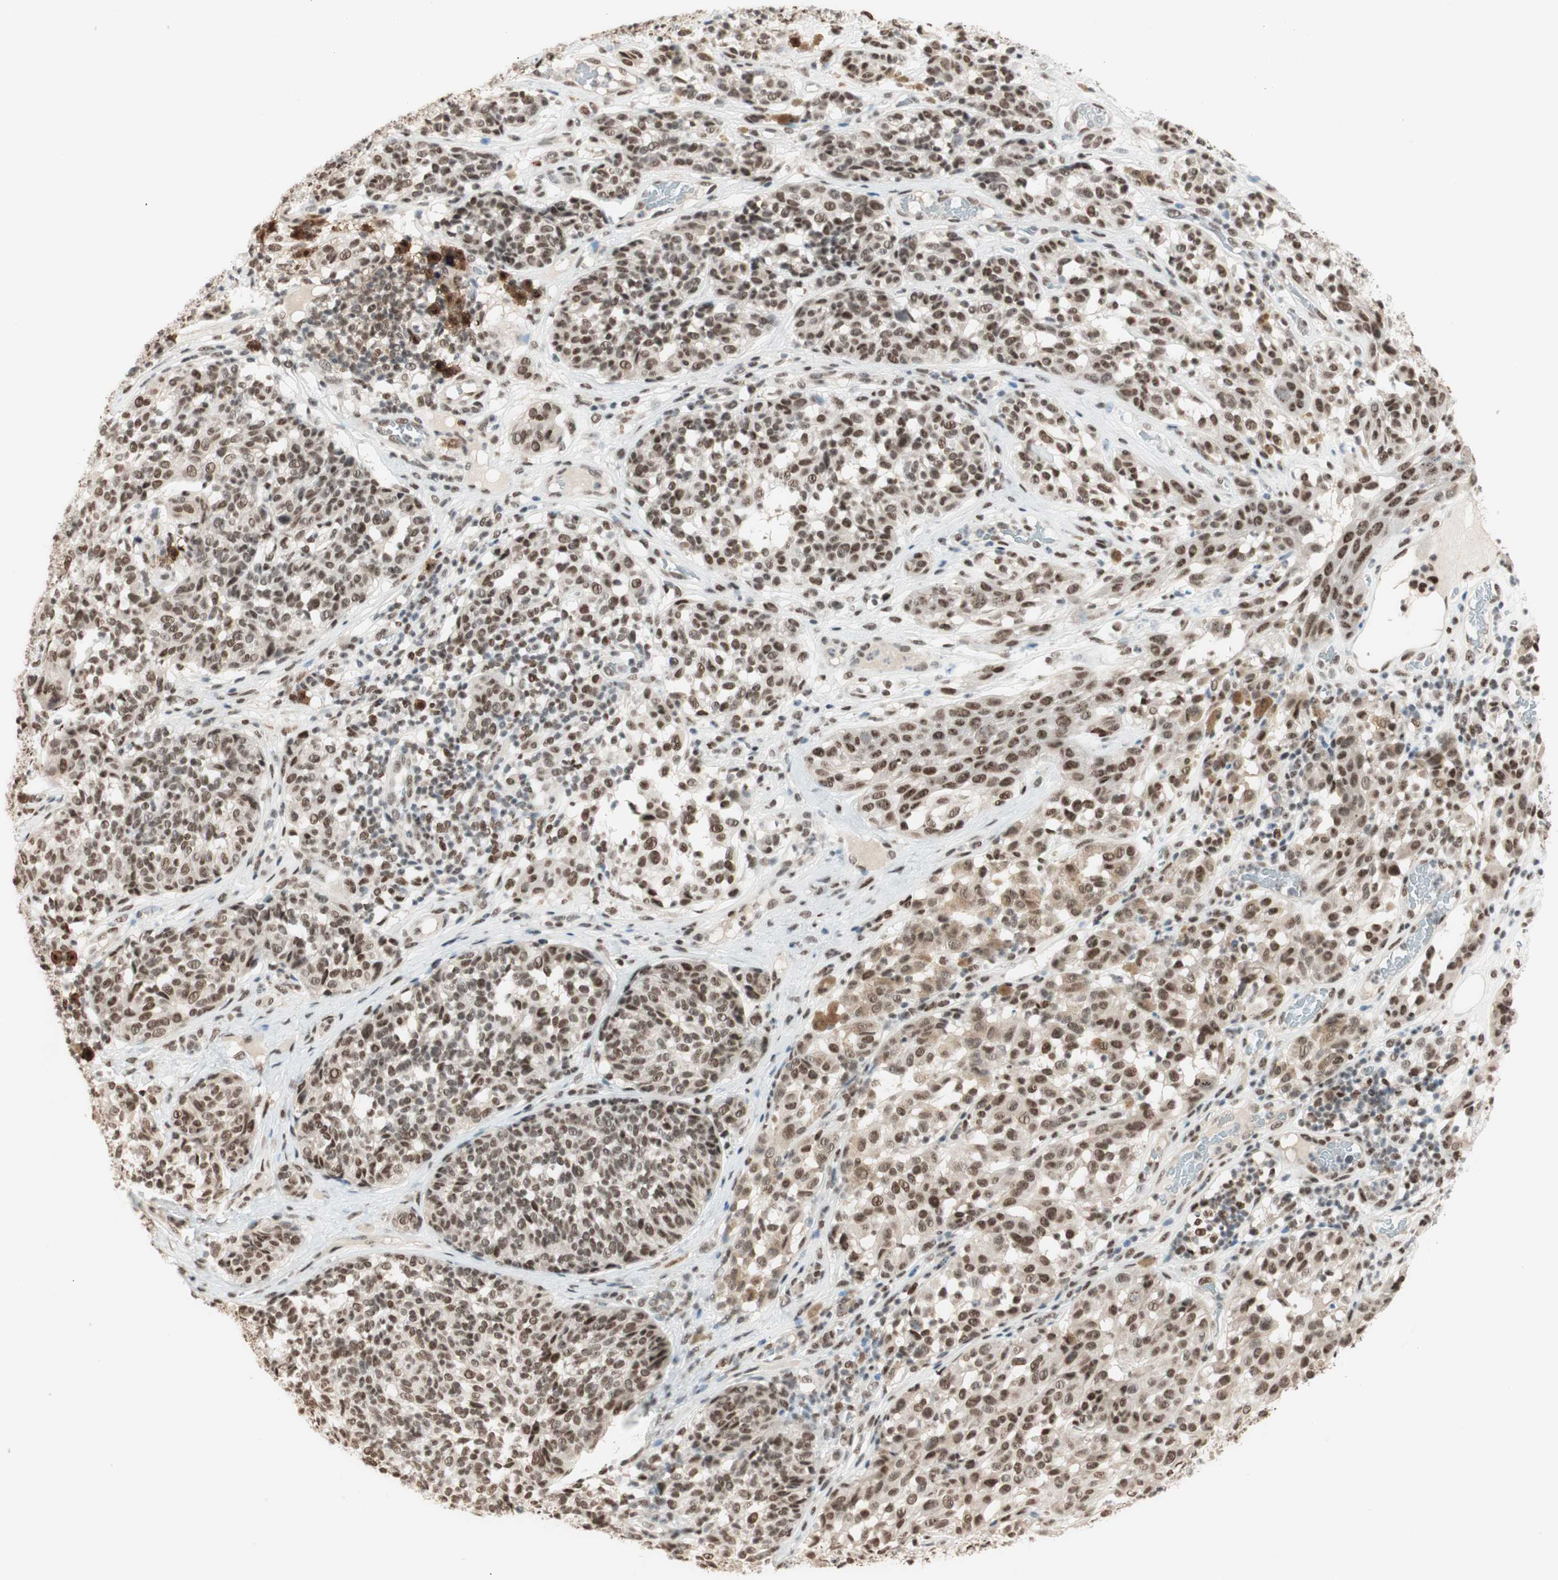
{"staining": {"intensity": "moderate", "quantity": ">75%", "location": "nuclear"}, "tissue": "melanoma", "cell_type": "Tumor cells", "image_type": "cancer", "snomed": [{"axis": "morphology", "description": "Malignant melanoma, NOS"}, {"axis": "topography", "description": "Skin"}], "caption": "Immunohistochemical staining of human melanoma shows moderate nuclear protein staining in approximately >75% of tumor cells.", "gene": "SMARCE1", "patient": {"sex": "female", "age": 46}}